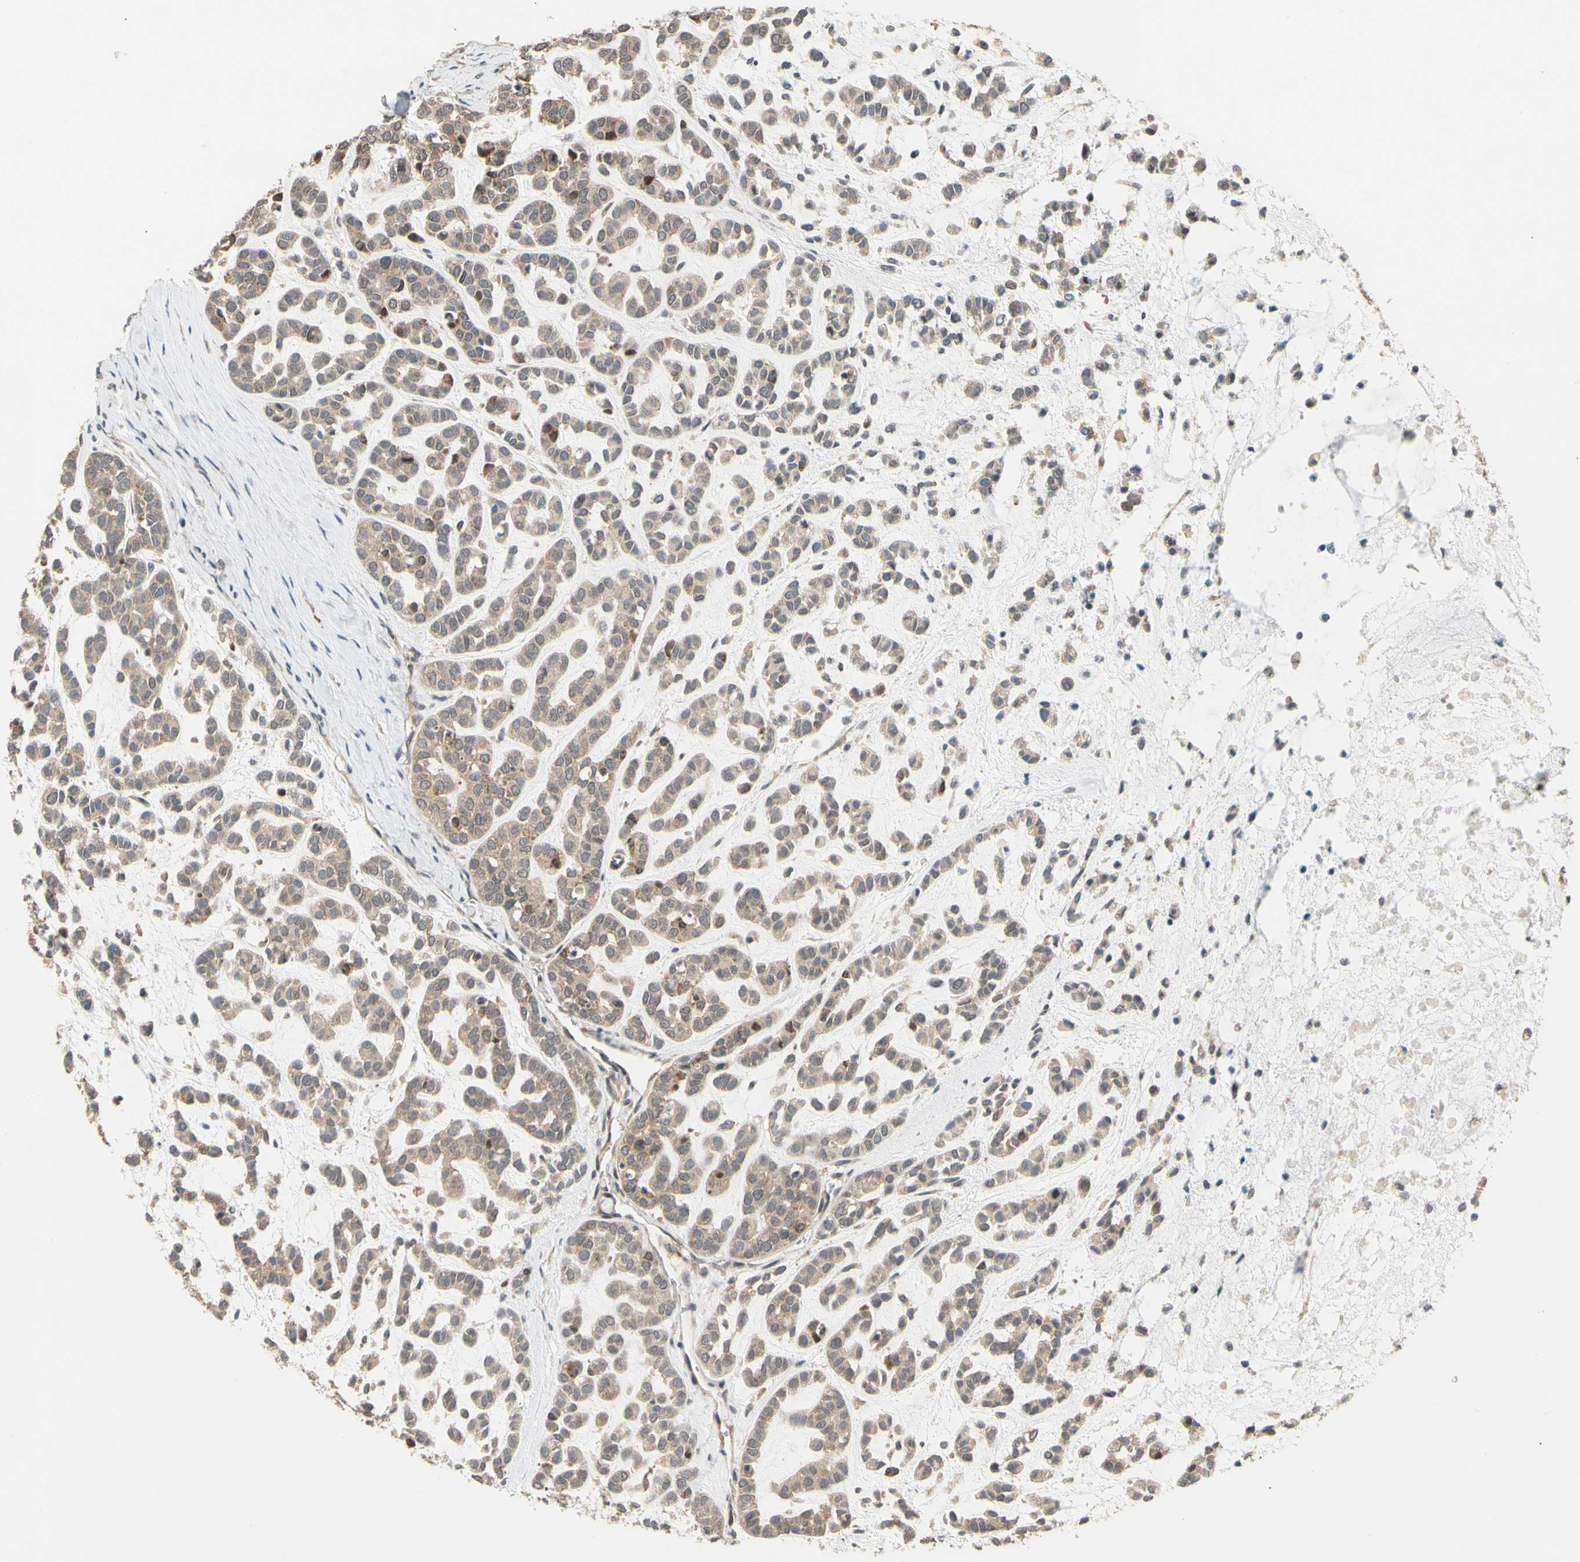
{"staining": {"intensity": "weak", "quantity": "25%-75%", "location": "cytoplasmic/membranous"}, "tissue": "head and neck cancer", "cell_type": "Tumor cells", "image_type": "cancer", "snomed": [{"axis": "morphology", "description": "Adenocarcinoma, NOS"}, {"axis": "morphology", "description": "Adenoma, NOS"}, {"axis": "topography", "description": "Head-Neck"}], "caption": "Immunohistochemistry (IHC) histopathology image of neoplastic tissue: human head and neck cancer (adenocarcinoma) stained using immunohistochemistry demonstrates low levels of weak protein expression localized specifically in the cytoplasmic/membranous of tumor cells, appearing as a cytoplasmic/membranous brown color.", "gene": "ANKHD1", "patient": {"sex": "female", "age": 55}}